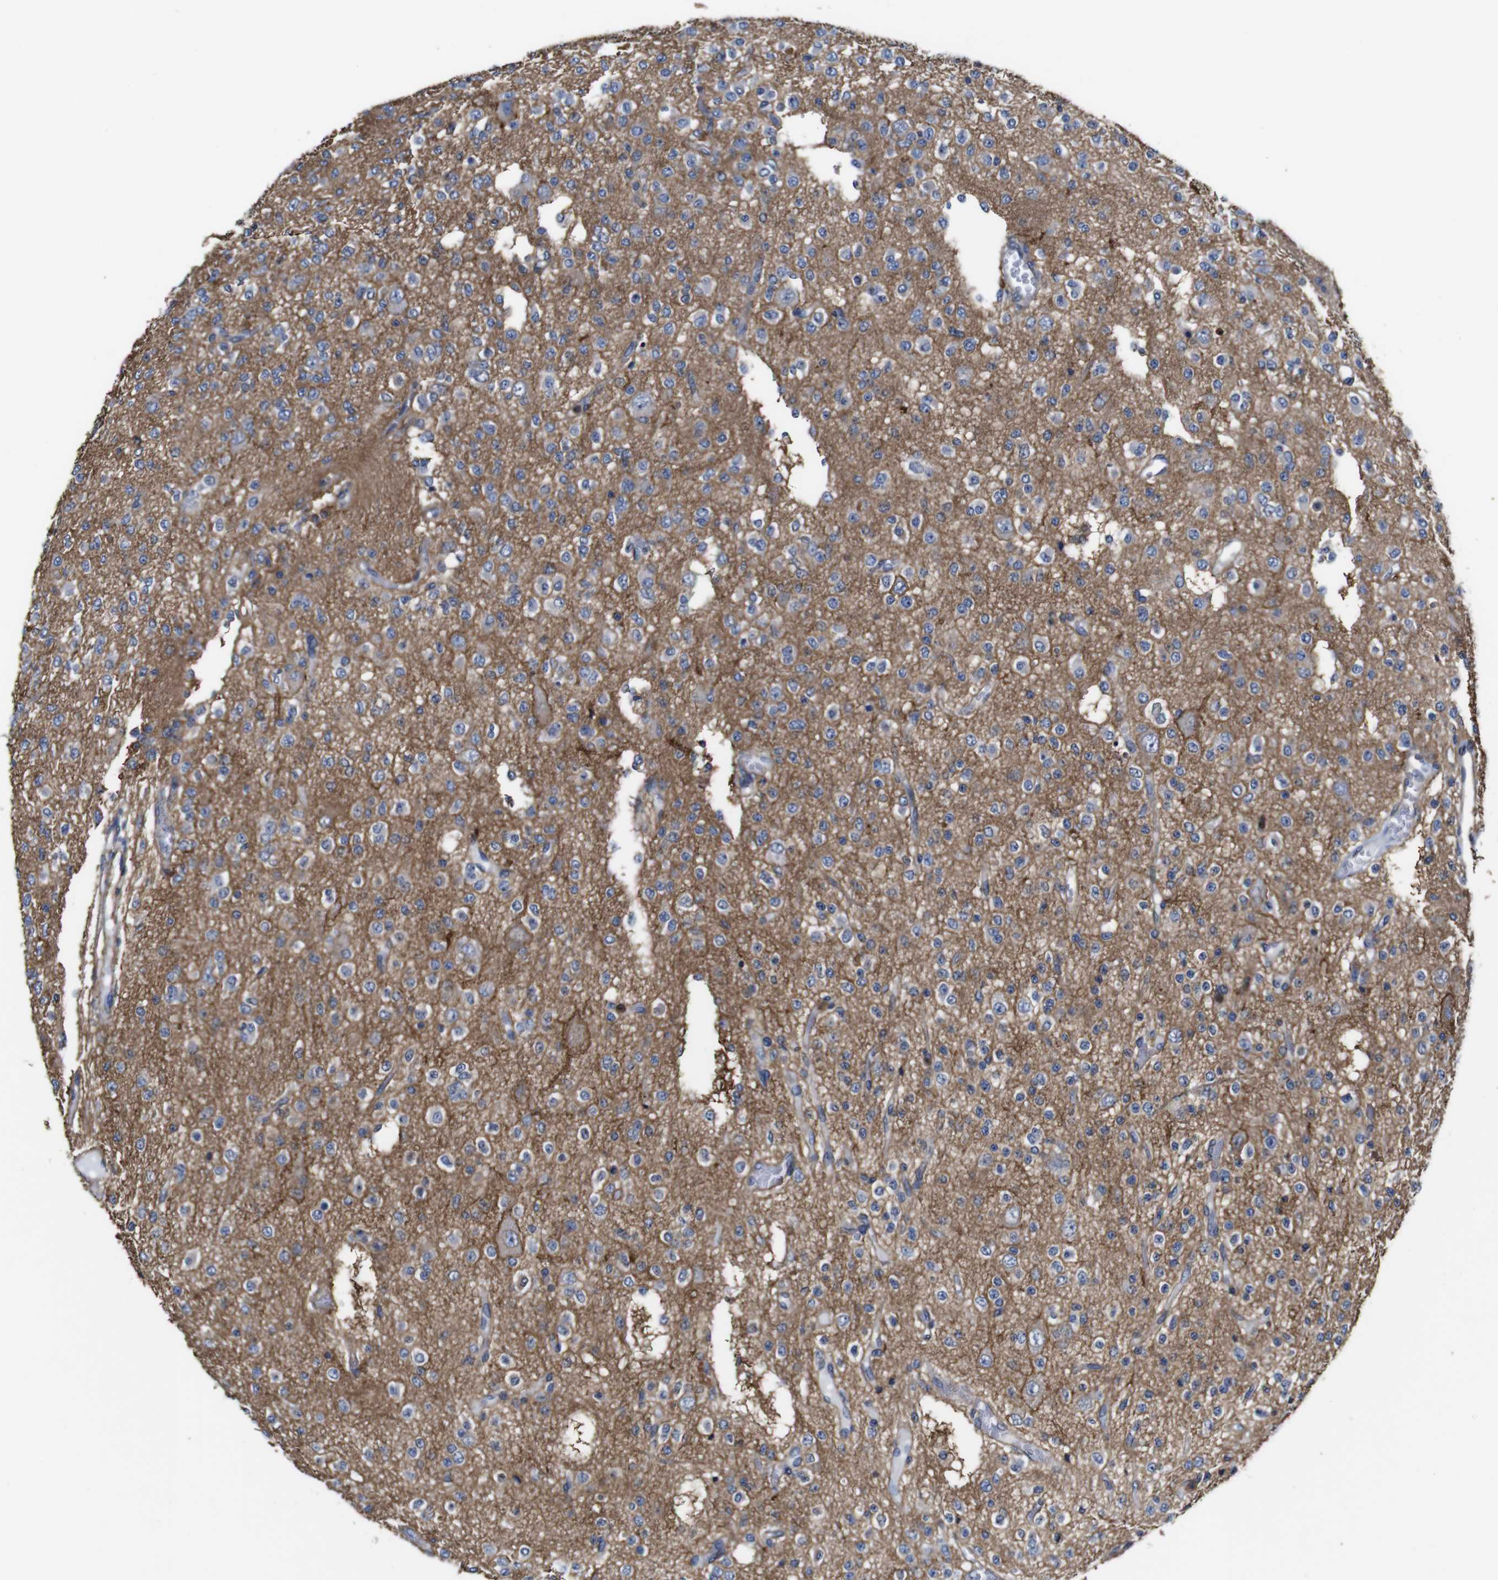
{"staining": {"intensity": "negative", "quantity": "none", "location": "none"}, "tissue": "glioma", "cell_type": "Tumor cells", "image_type": "cancer", "snomed": [{"axis": "morphology", "description": "Glioma, malignant, Low grade"}, {"axis": "topography", "description": "Brain"}], "caption": "DAB immunohistochemical staining of human malignant low-grade glioma reveals no significant positivity in tumor cells.", "gene": "PI4KA", "patient": {"sex": "male", "age": 38}}